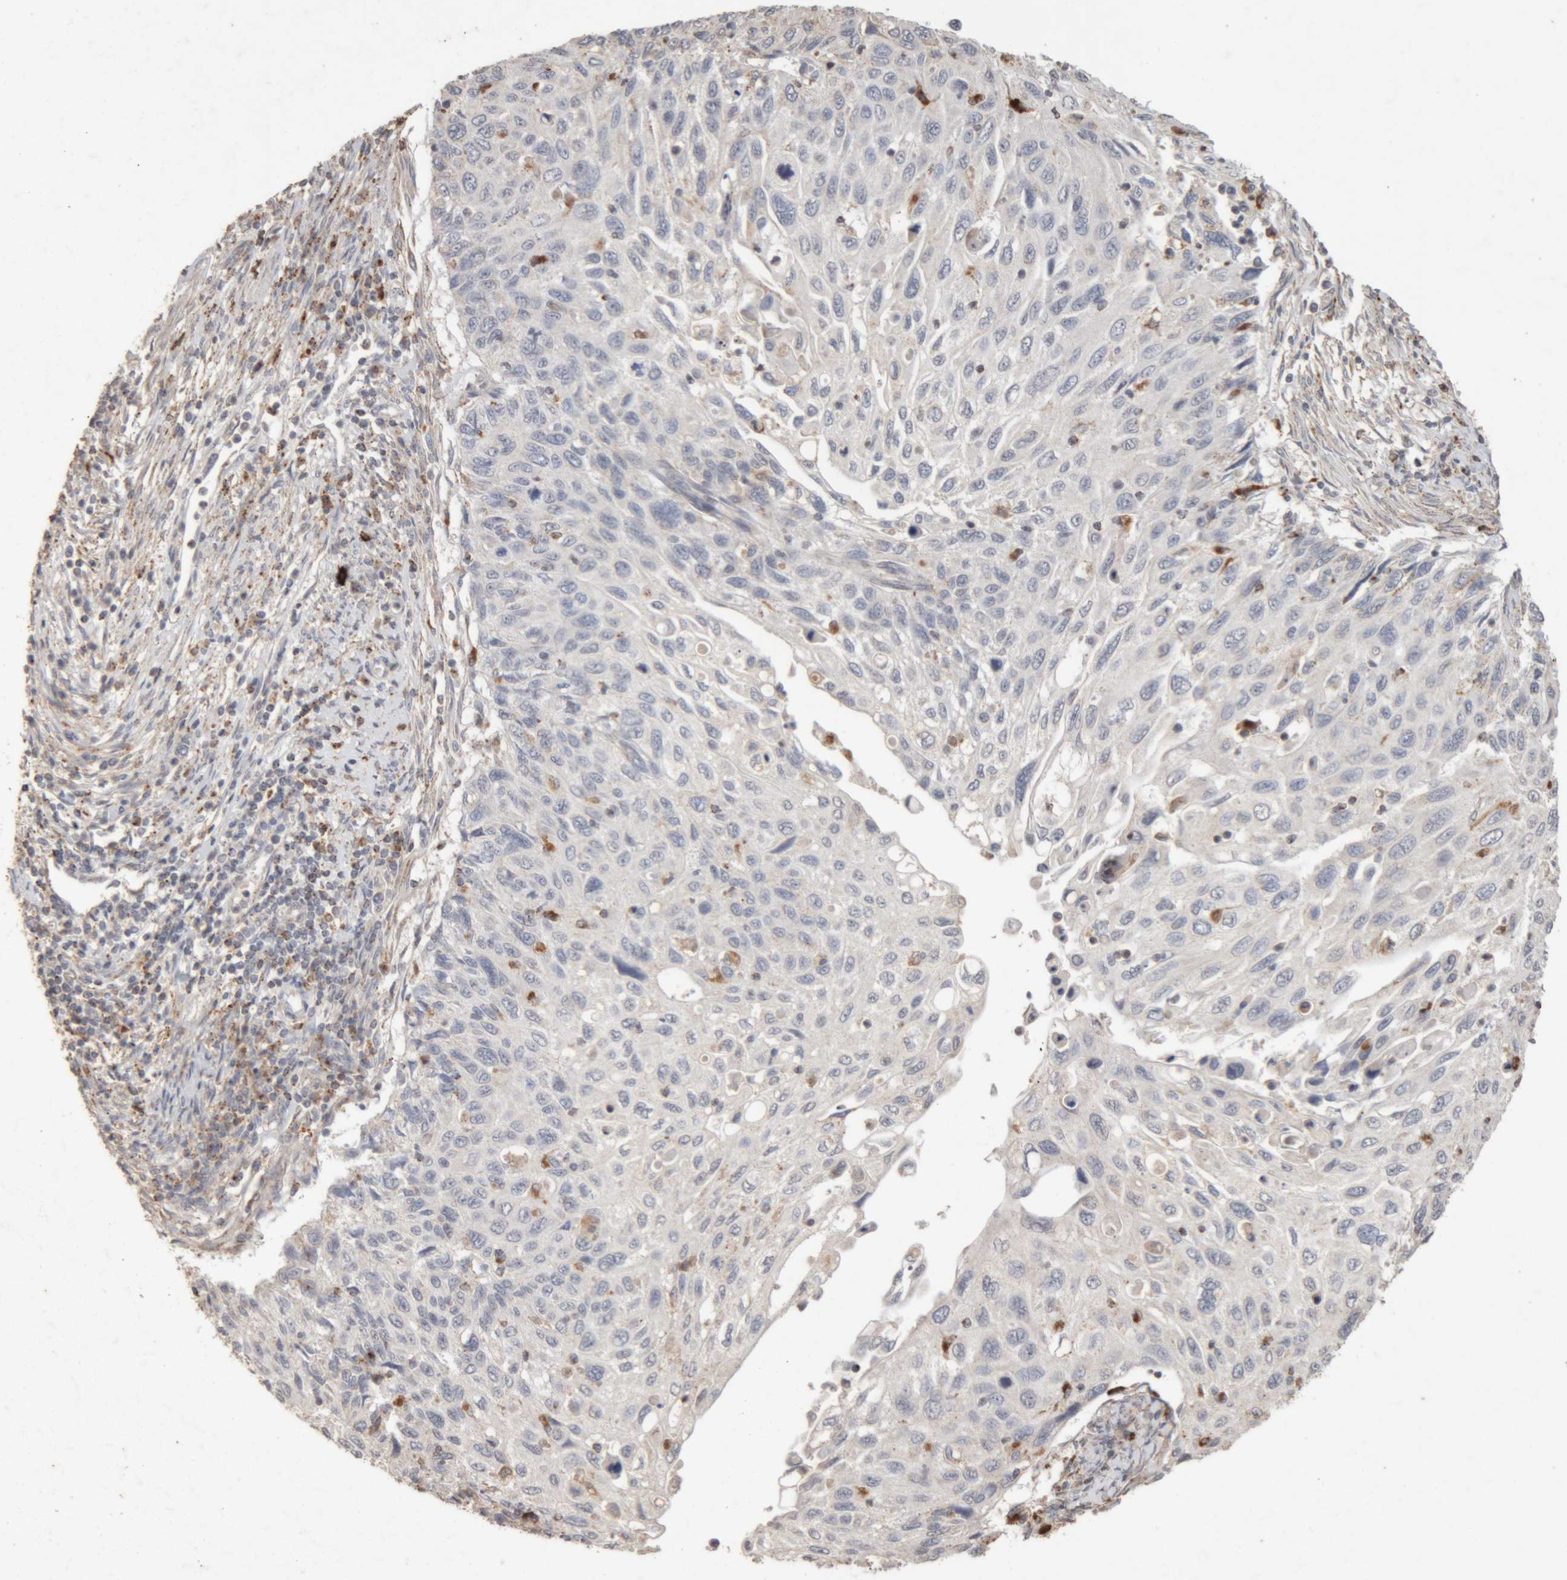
{"staining": {"intensity": "negative", "quantity": "none", "location": "none"}, "tissue": "cervical cancer", "cell_type": "Tumor cells", "image_type": "cancer", "snomed": [{"axis": "morphology", "description": "Squamous cell carcinoma, NOS"}, {"axis": "topography", "description": "Cervix"}], "caption": "Image shows no protein positivity in tumor cells of cervical cancer tissue.", "gene": "ARSA", "patient": {"sex": "female", "age": 70}}